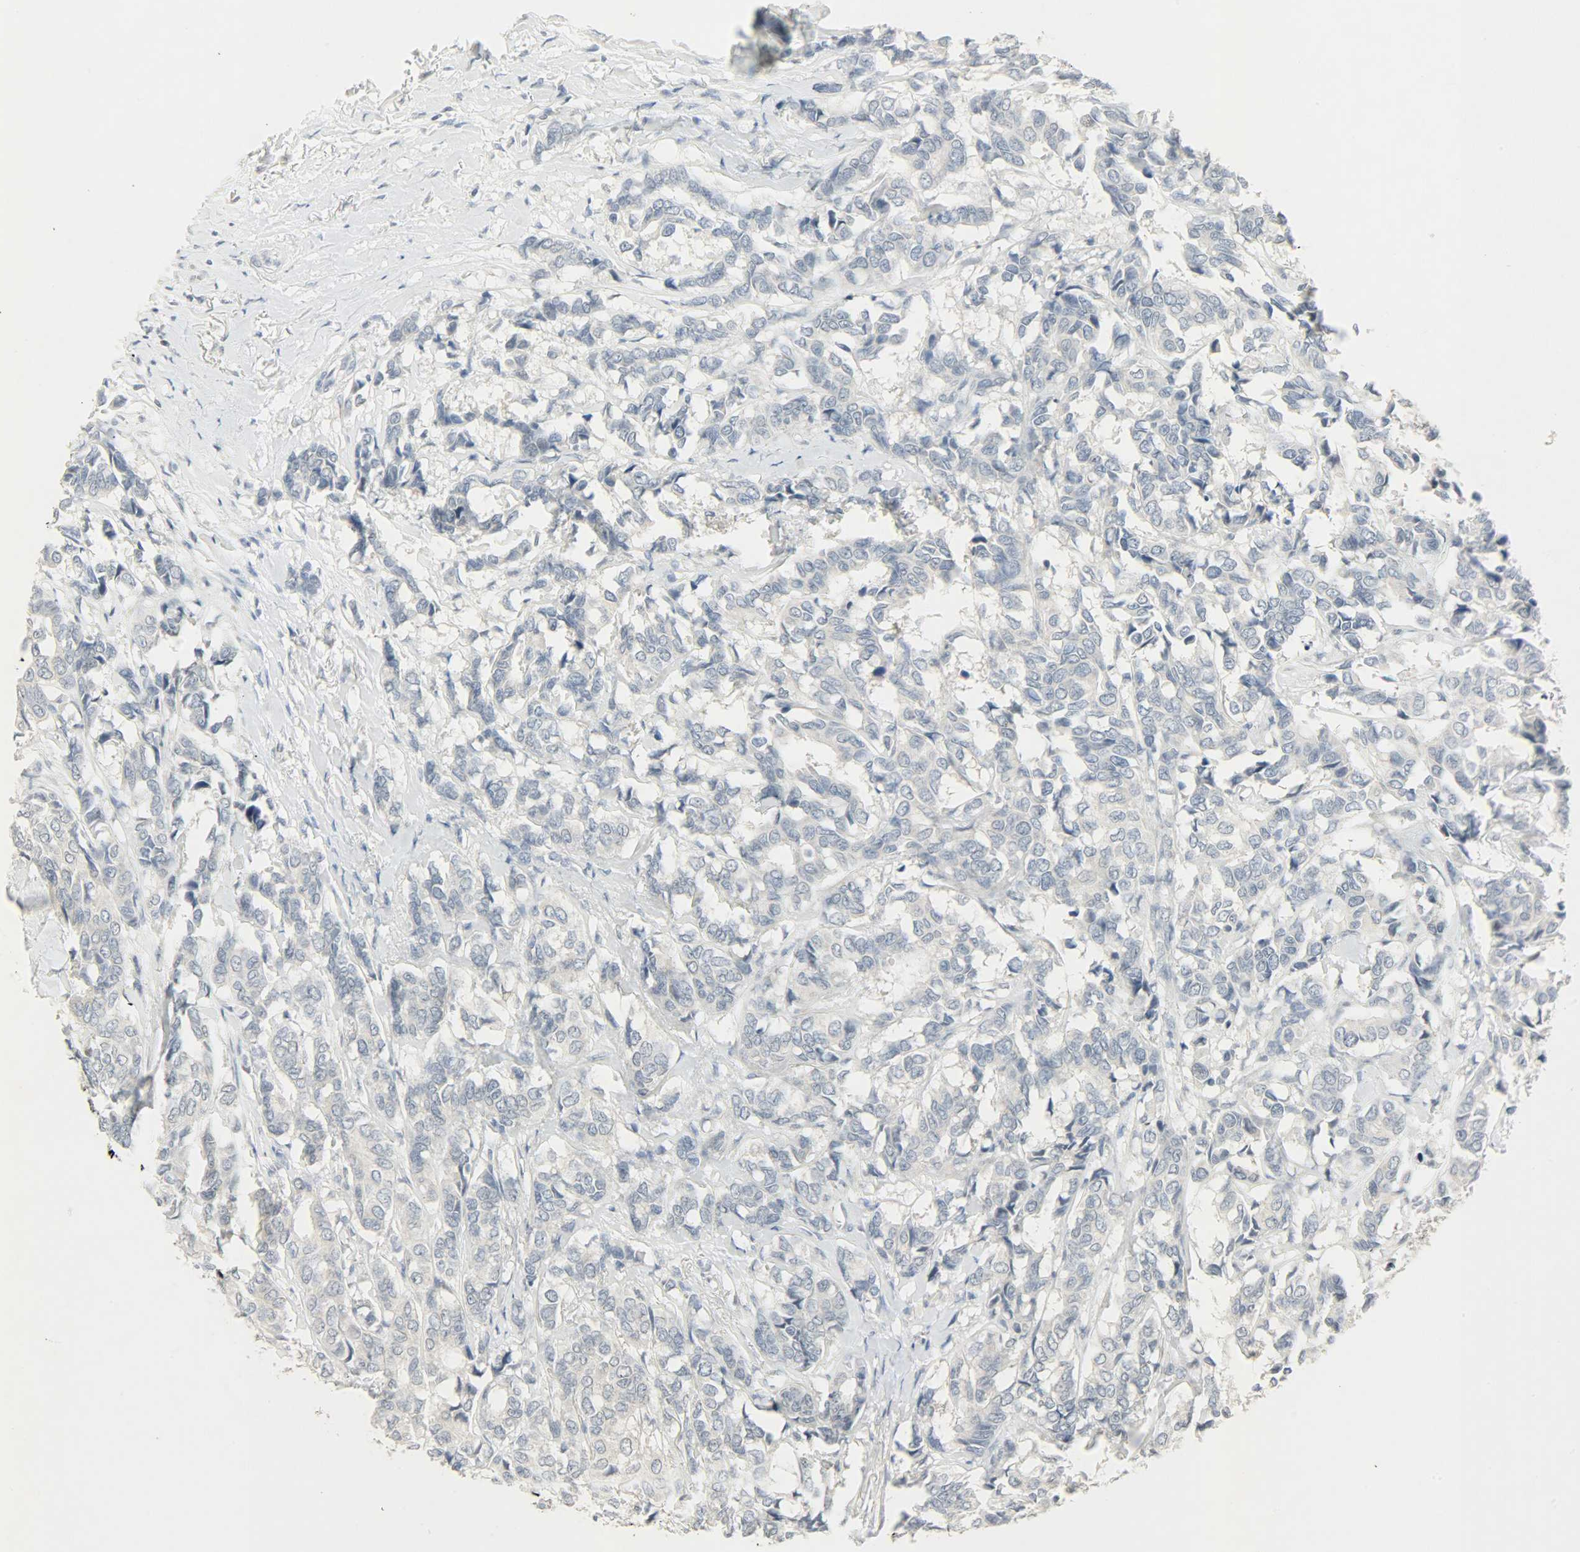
{"staining": {"intensity": "negative", "quantity": "none", "location": "none"}, "tissue": "breast cancer", "cell_type": "Tumor cells", "image_type": "cancer", "snomed": [{"axis": "morphology", "description": "Duct carcinoma"}, {"axis": "topography", "description": "Breast"}], "caption": "Tumor cells show no significant protein positivity in breast cancer (intraductal carcinoma).", "gene": "CAMK4", "patient": {"sex": "female", "age": 87}}